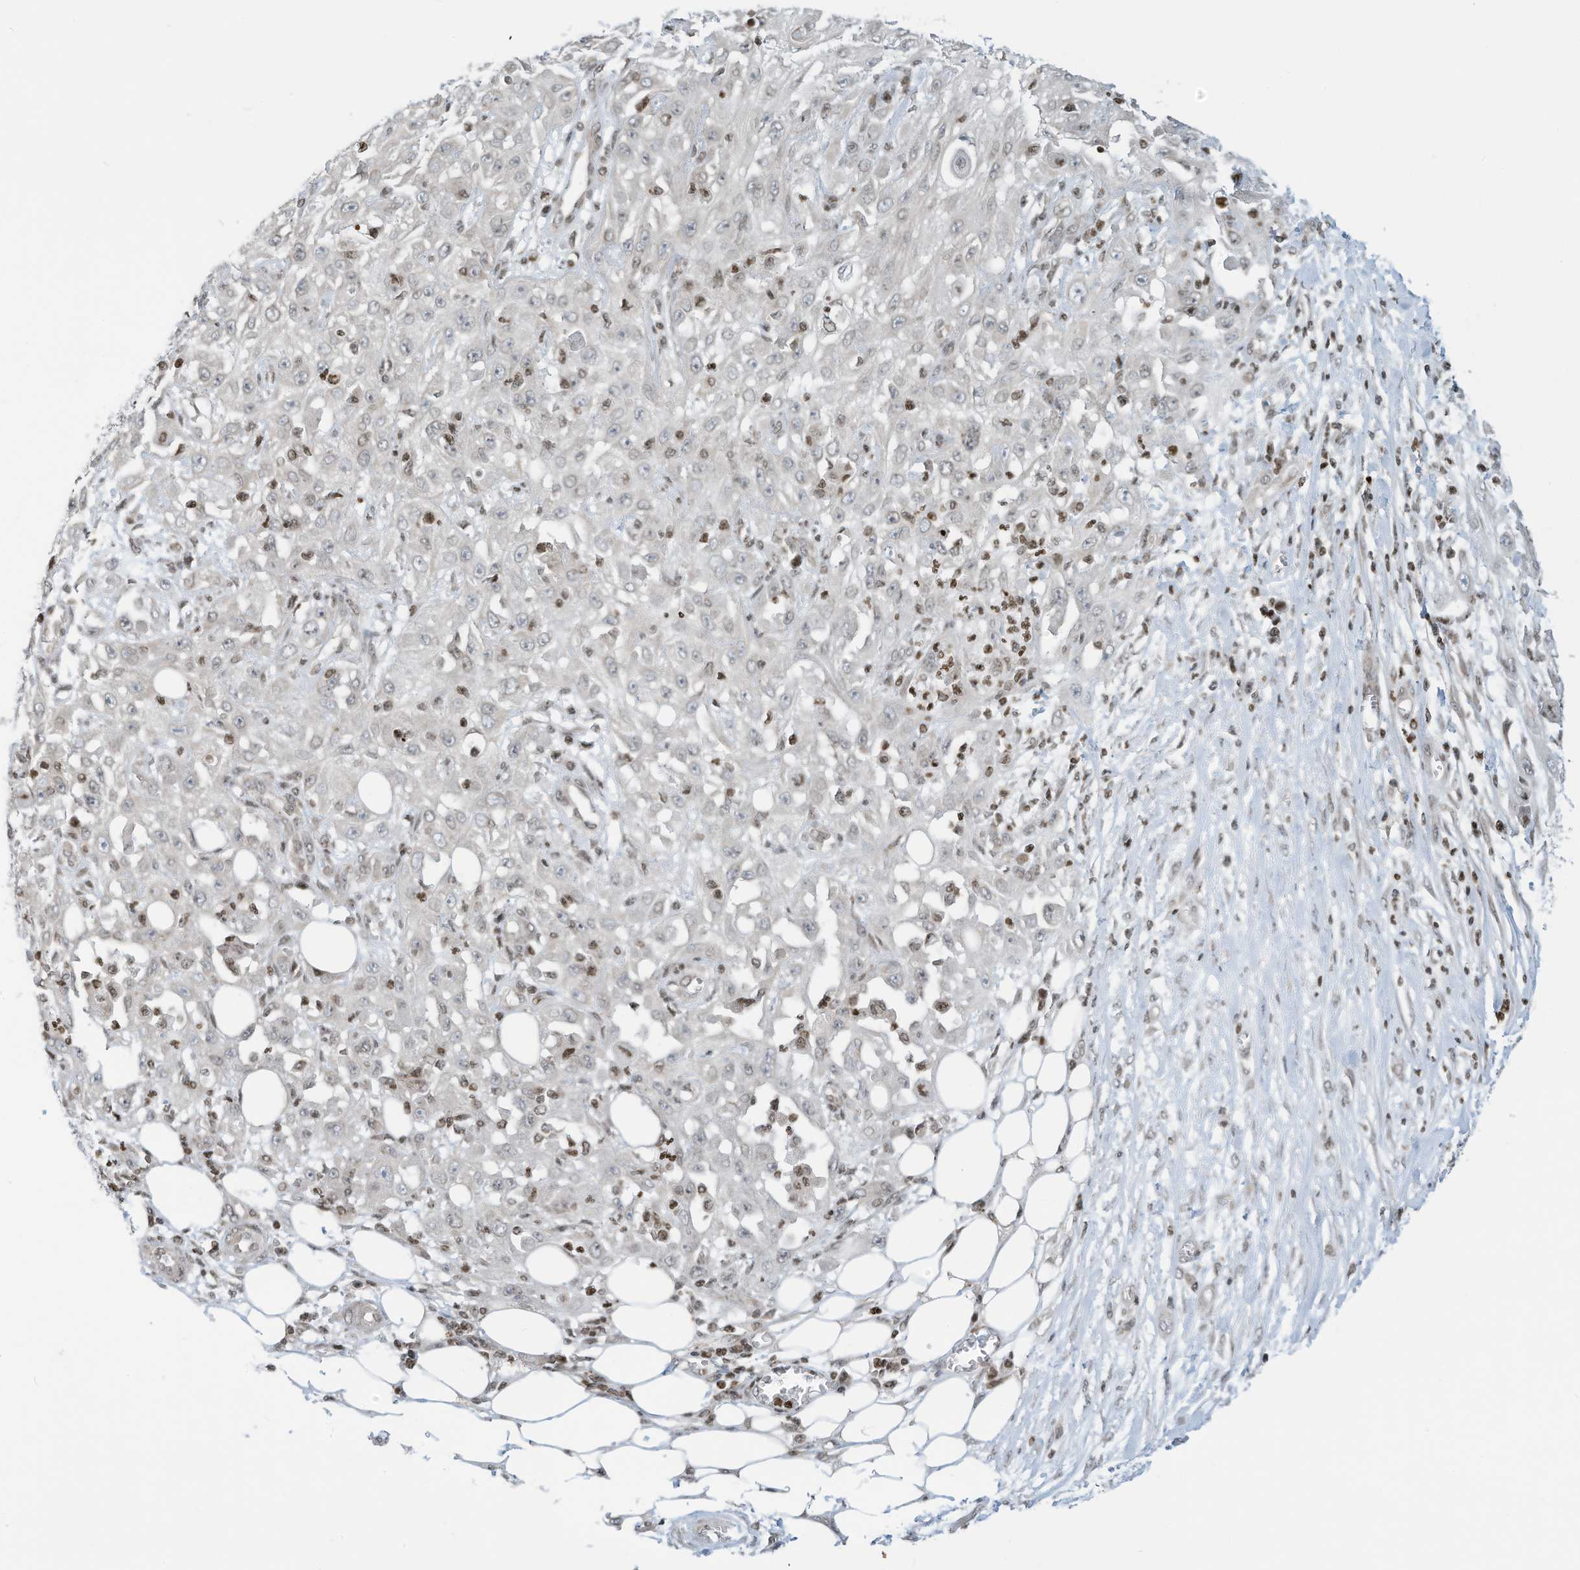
{"staining": {"intensity": "negative", "quantity": "none", "location": "none"}, "tissue": "skin cancer", "cell_type": "Tumor cells", "image_type": "cancer", "snomed": [{"axis": "morphology", "description": "Squamous cell carcinoma, NOS"}, {"axis": "morphology", "description": "Squamous cell carcinoma, metastatic, NOS"}, {"axis": "topography", "description": "Skin"}, {"axis": "topography", "description": "Lymph node"}], "caption": "IHC of human skin cancer exhibits no expression in tumor cells. (Stains: DAB (3,3'-diaminobenzidine) immunohistochemistry with hematoxylin counter stain, Microscopy: brightfield microscopy at high magnification).", "gene": "ADI1", "patient": {"sex": "male", "age": 75}}